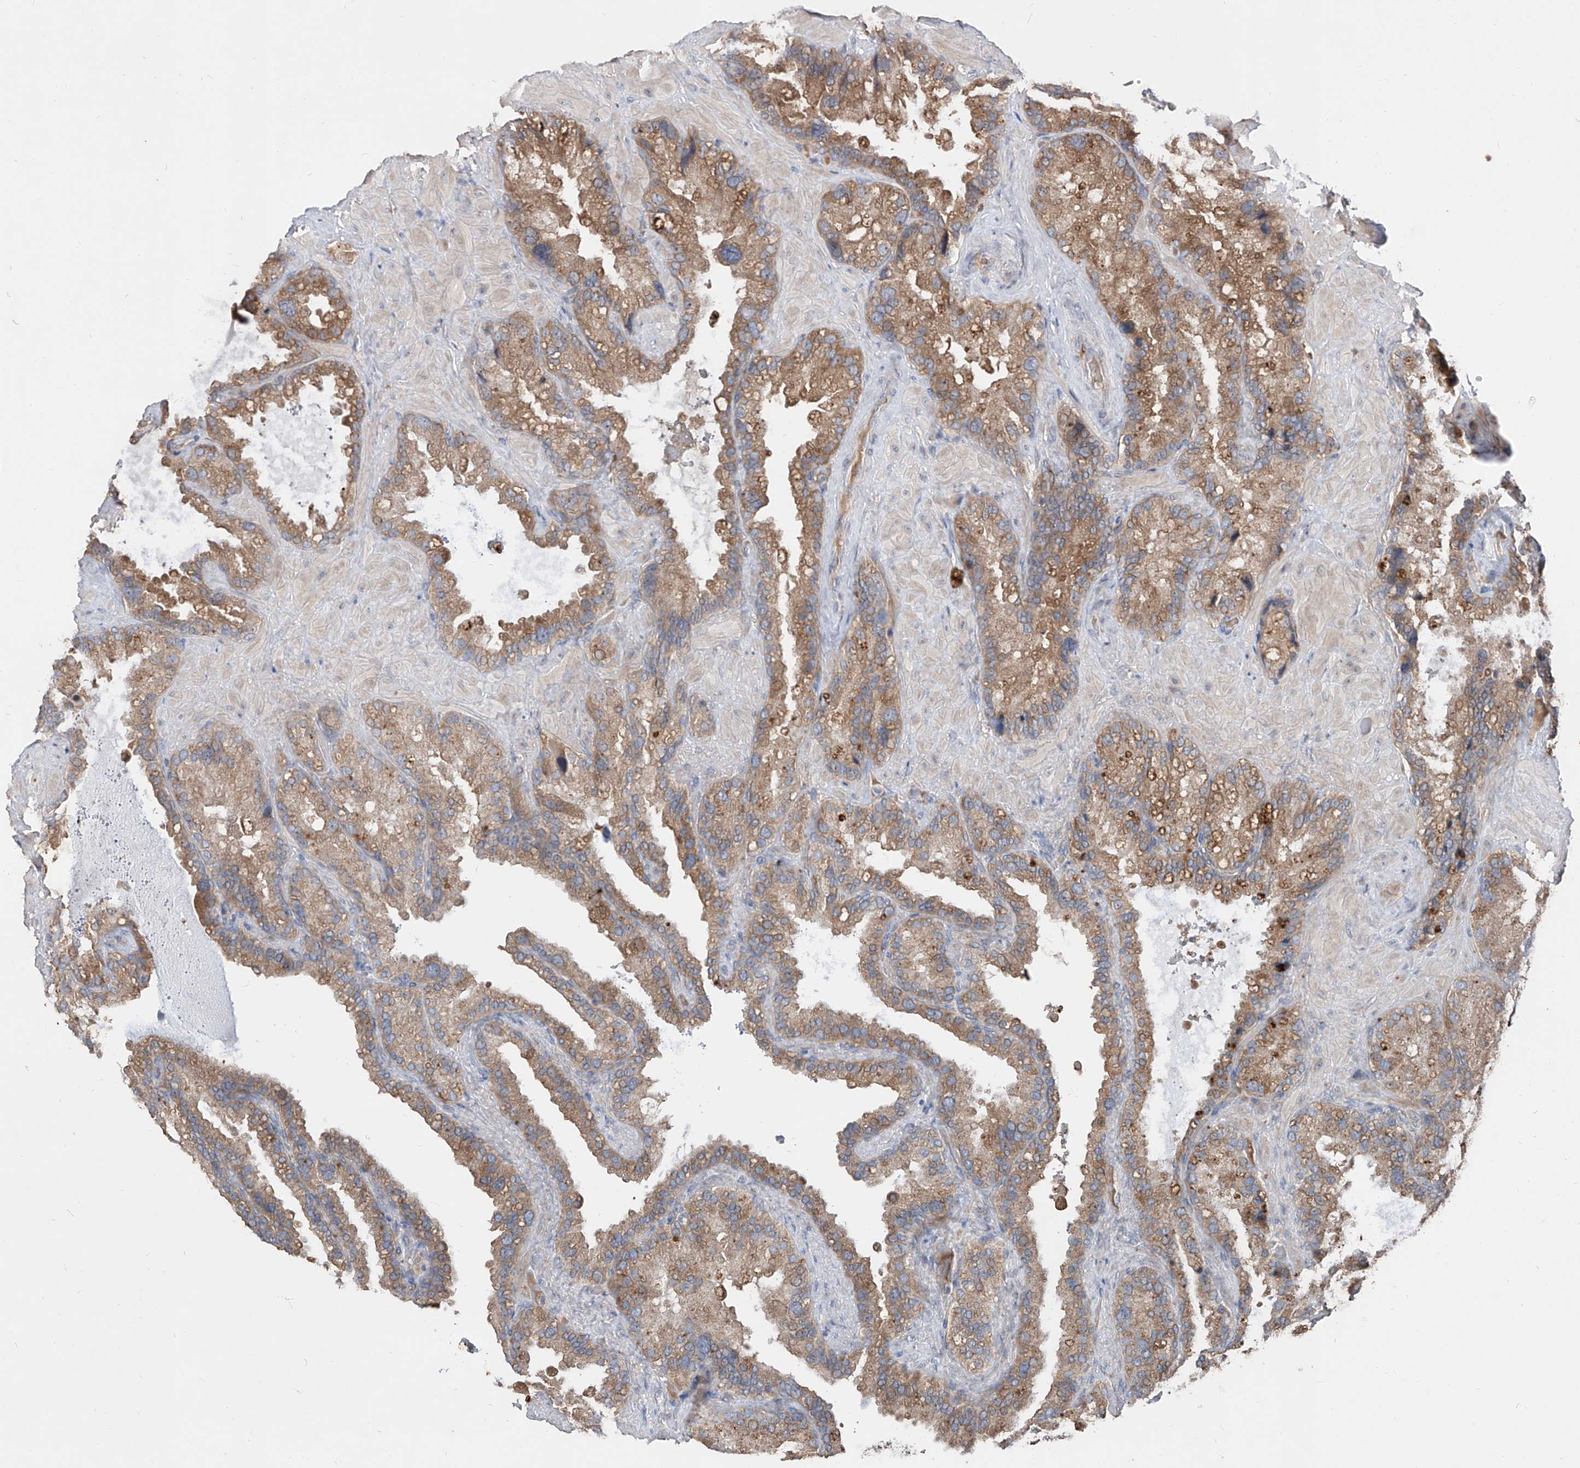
{"staining": {"intensity": "moderate", "quantity": ">75%", "location": "cytoplasmic/membranous"}, "tissue": "seminal vesicle", "cell_type": "Glandular cells", "image_type": "normal", "snomed": [{"axis": "morphology", "description": "Normal tissue, NOS"}, {"axis": "topography", "description": "Prostate"}, {"axis": "topography", "description": "Seminal veicle"}], "caption": "Benign seminal vesicle exhibits moderate cytoplasmic/membranous expression in about >75% of glandular cells, visualized by immunohistochemistry.", "gene": "EDN1", "patient": {"sex": "male", "age": 68}}